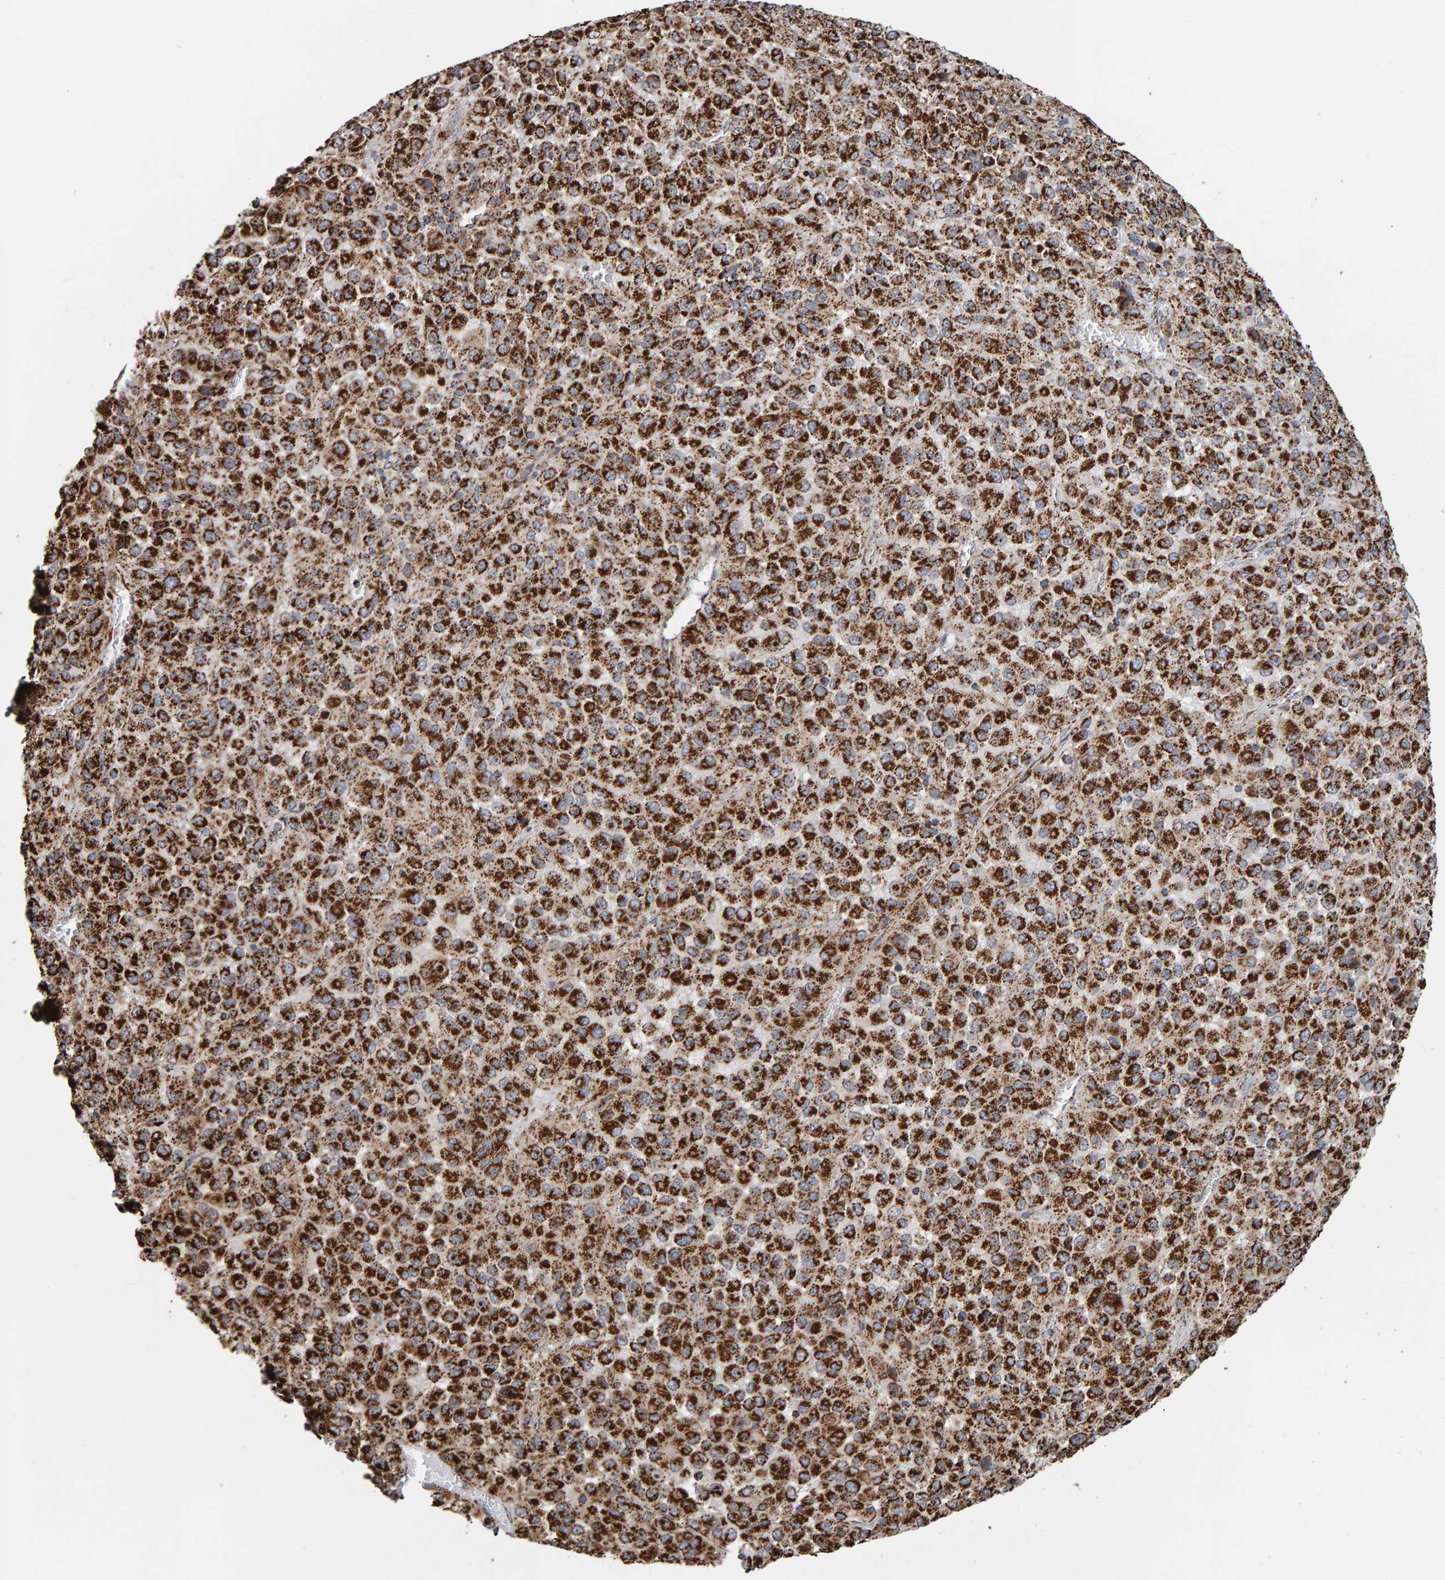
{"staining": {"intensity": "strong", "quantity": ">75%", "location": "cytoplasmic/membranous"}, "tissue": "melanoma", "cell_type": "Tumor cells", "image_type": "cancer", "snomed": [{"axis": "morphology", "description": "Malignant melanoma, Metastatic site"}, {"axis": "topography", "description": "Lung"}], "caption": "Immunohistochemical staining of melanoma displays high levels of strong cytoplasmic/membranous expression in about >75% of tumor cells.", "gene": "MRPL45", "patient": {"sex": "male", "age": 64}}